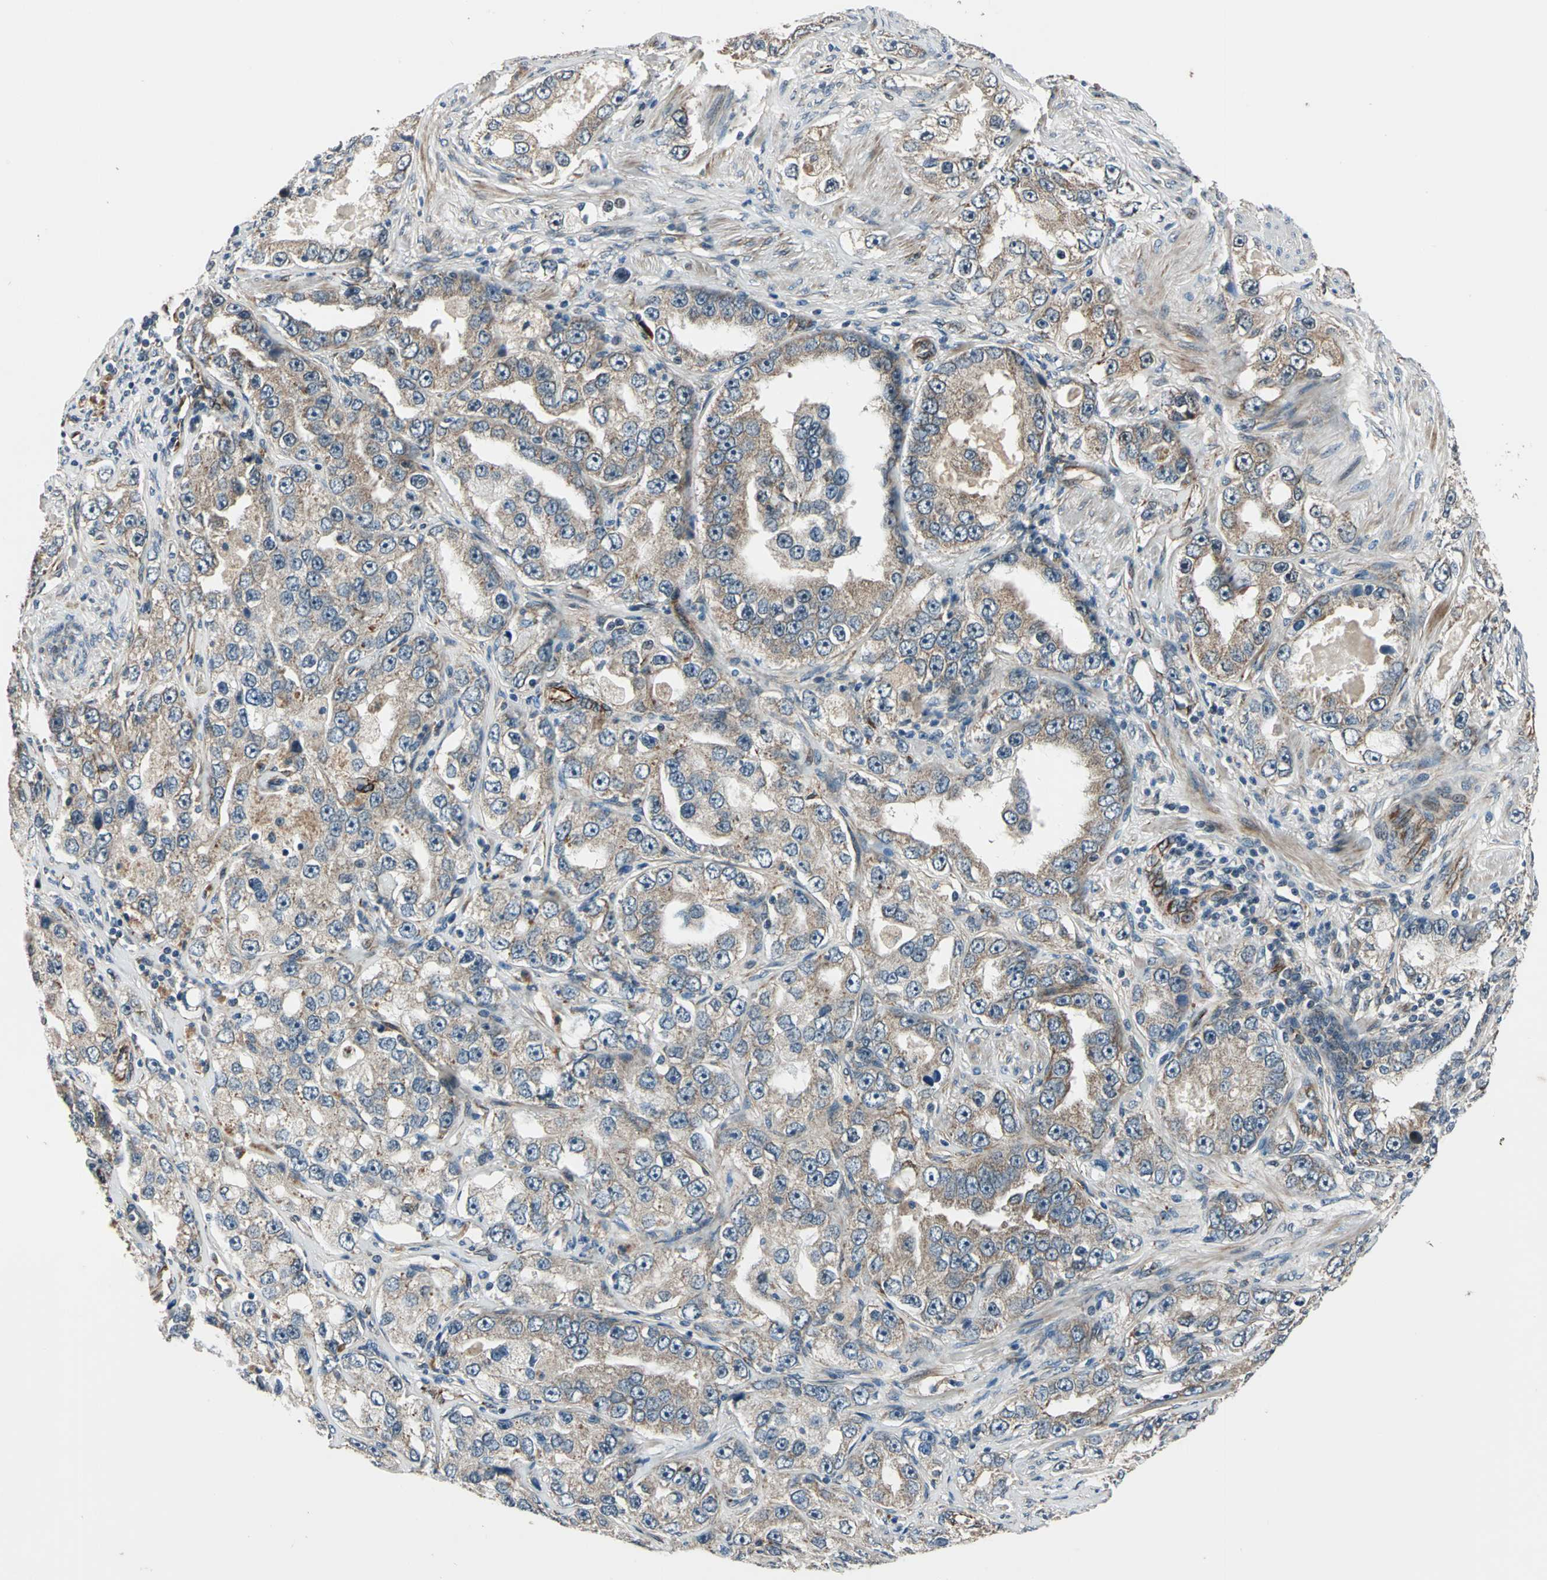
{"staining": {"intensity": "weak", "quantity": ">75%", "location": "cytoplasmic/membranous"}, "tissue": "prostate cancer", "cell_type": "Tumor cells", "image_type": "cancer", "snomed": [{"axis": "morphology", "description": "Adenocarcinoma, High grade"}, {"axis": "topography", "description": "Prostate"}], "caption": "Adenocarcinoma (high-grade) (prostate) stained for a protein exhibits weak cytoplasmic/membranous positivity in tumor cells. Nuclei are stained in blue.", "gene": "EXD2", "patient": {"sex": "male", "age": 63}}